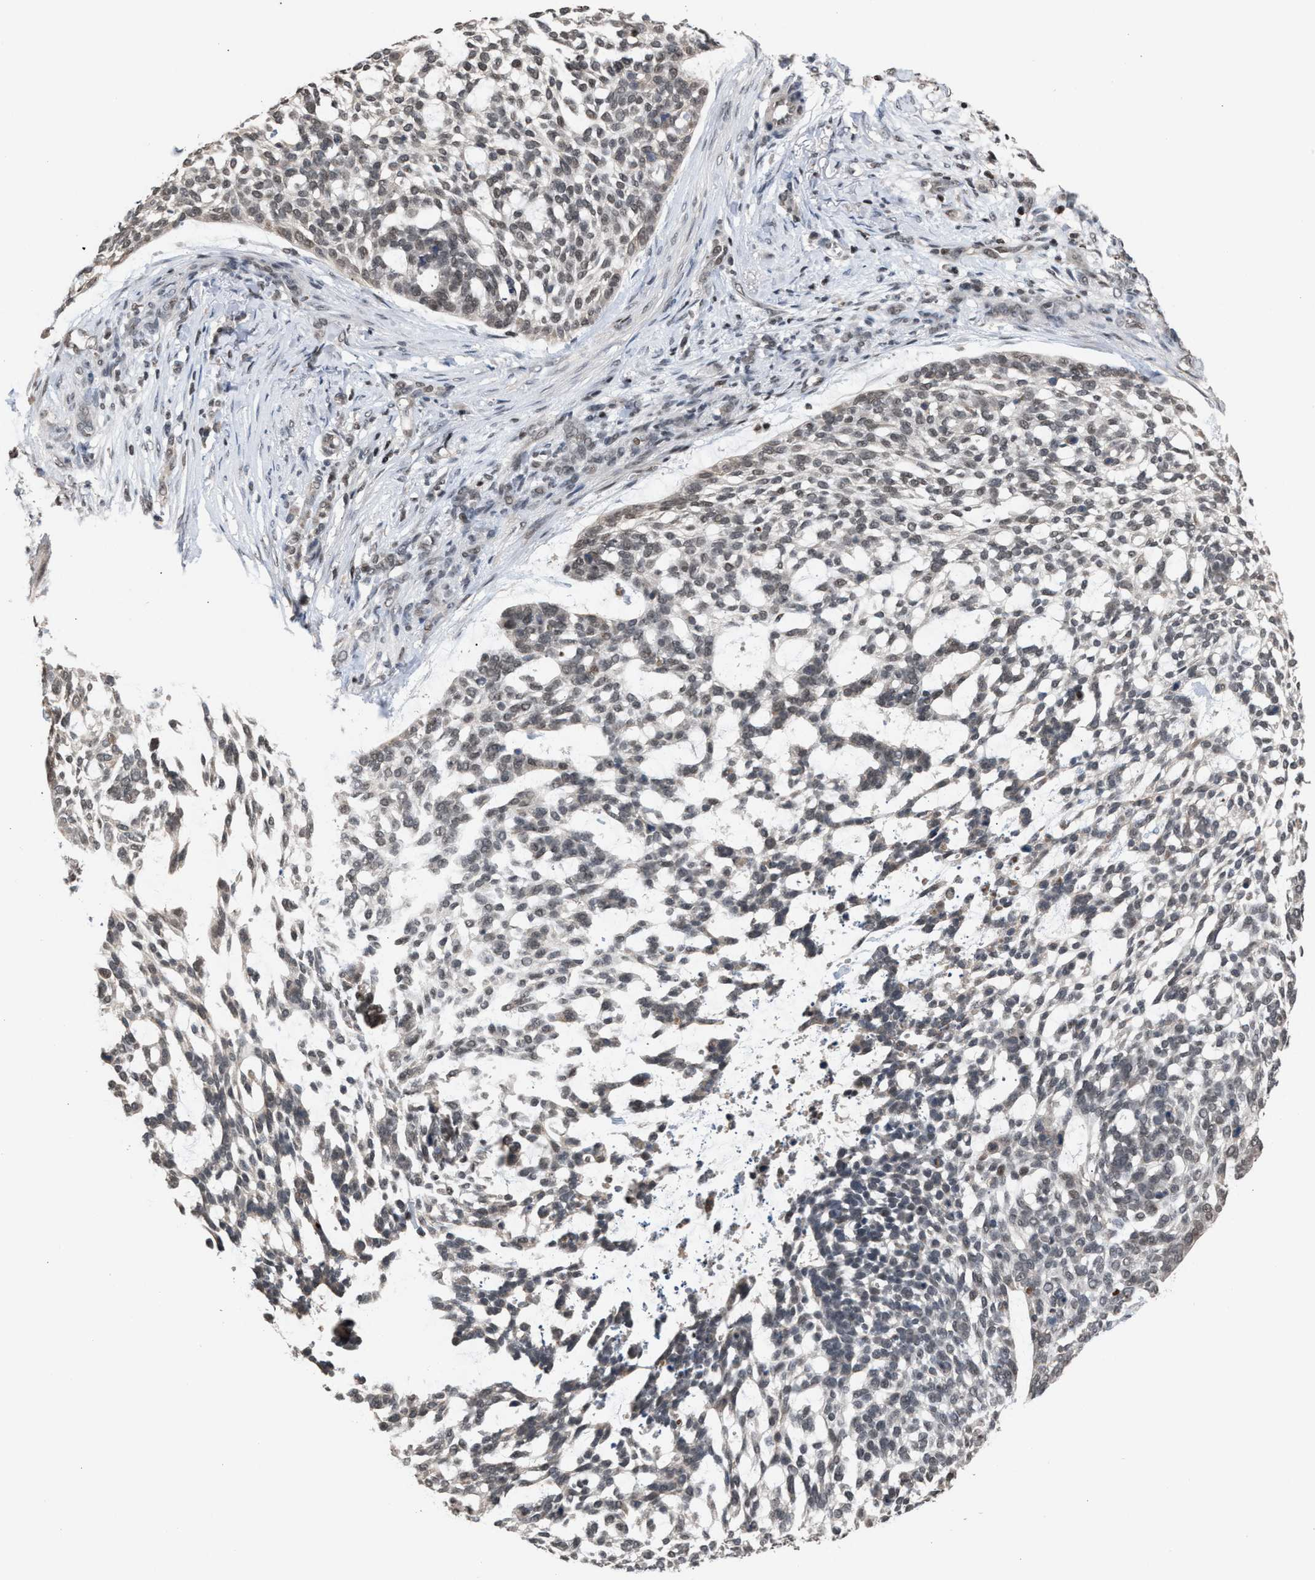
{"staining": {"intensity": "weak", "quantity": "<25%", "location": "nuclear"}, "tissue": "skin cancer", "cell_type": "Tumor cells", "image_type": "cancer", "snomed": [{"axis": "morphology", "description": "Basal cell carcinoma"}, {"axis": "topography", "description": "Skin"}], "caption": "IHC image of neoplastic tissue: basal cell carcinoma (skin) stained with DAB (3,3'-diaminobenzidine) reveals no significant protein staining in tumor cells. (Immunohistochemistry (ihc), brightfield microscopy, high magnification).", "gene": "C9orf78", "patient": {"sex": "female", "age": 64}}